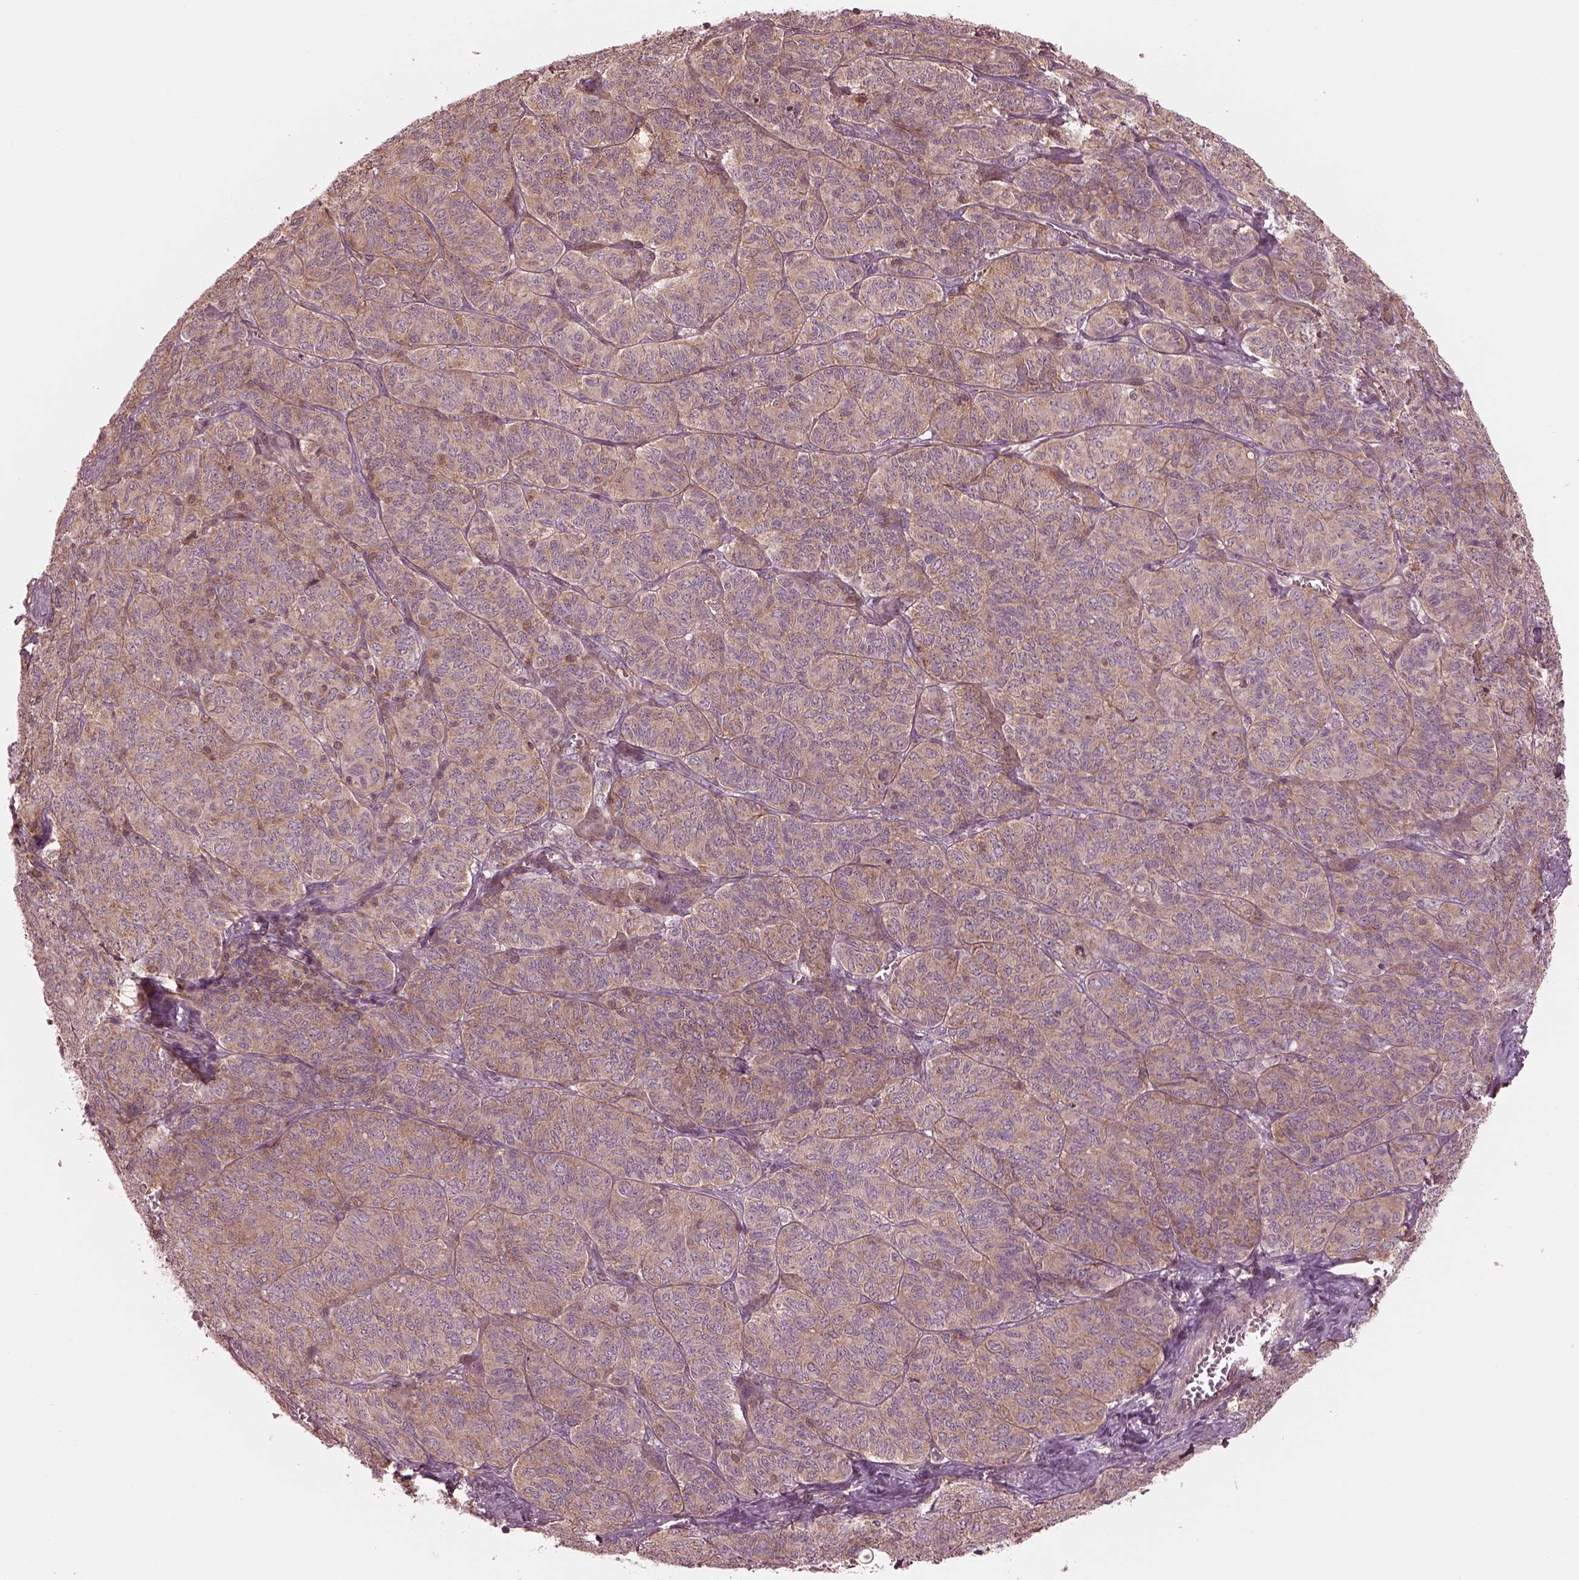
{"staining": {"intensity": "moderate", "quantity": ">75%", "location": "cytoplasmic/membranous"}, "tissue": "ovarian cancer", "cell_type": "Tumor cells", "image_type": "cancer", "snomed": [{"axis": "morphology", "description": "Carcinoma, endometroid"}, {"axis": "topography", "description": "Ovary"}], "caption": "Immunohistochemical staining of human ovarian cancer (endometroid carcinoma) demonstrates moderate cytoplasmic/membranous protein staining in about >75% of tumor cells.", "gene": "STK33", "patient": {"sex": "female", "age": 80}}